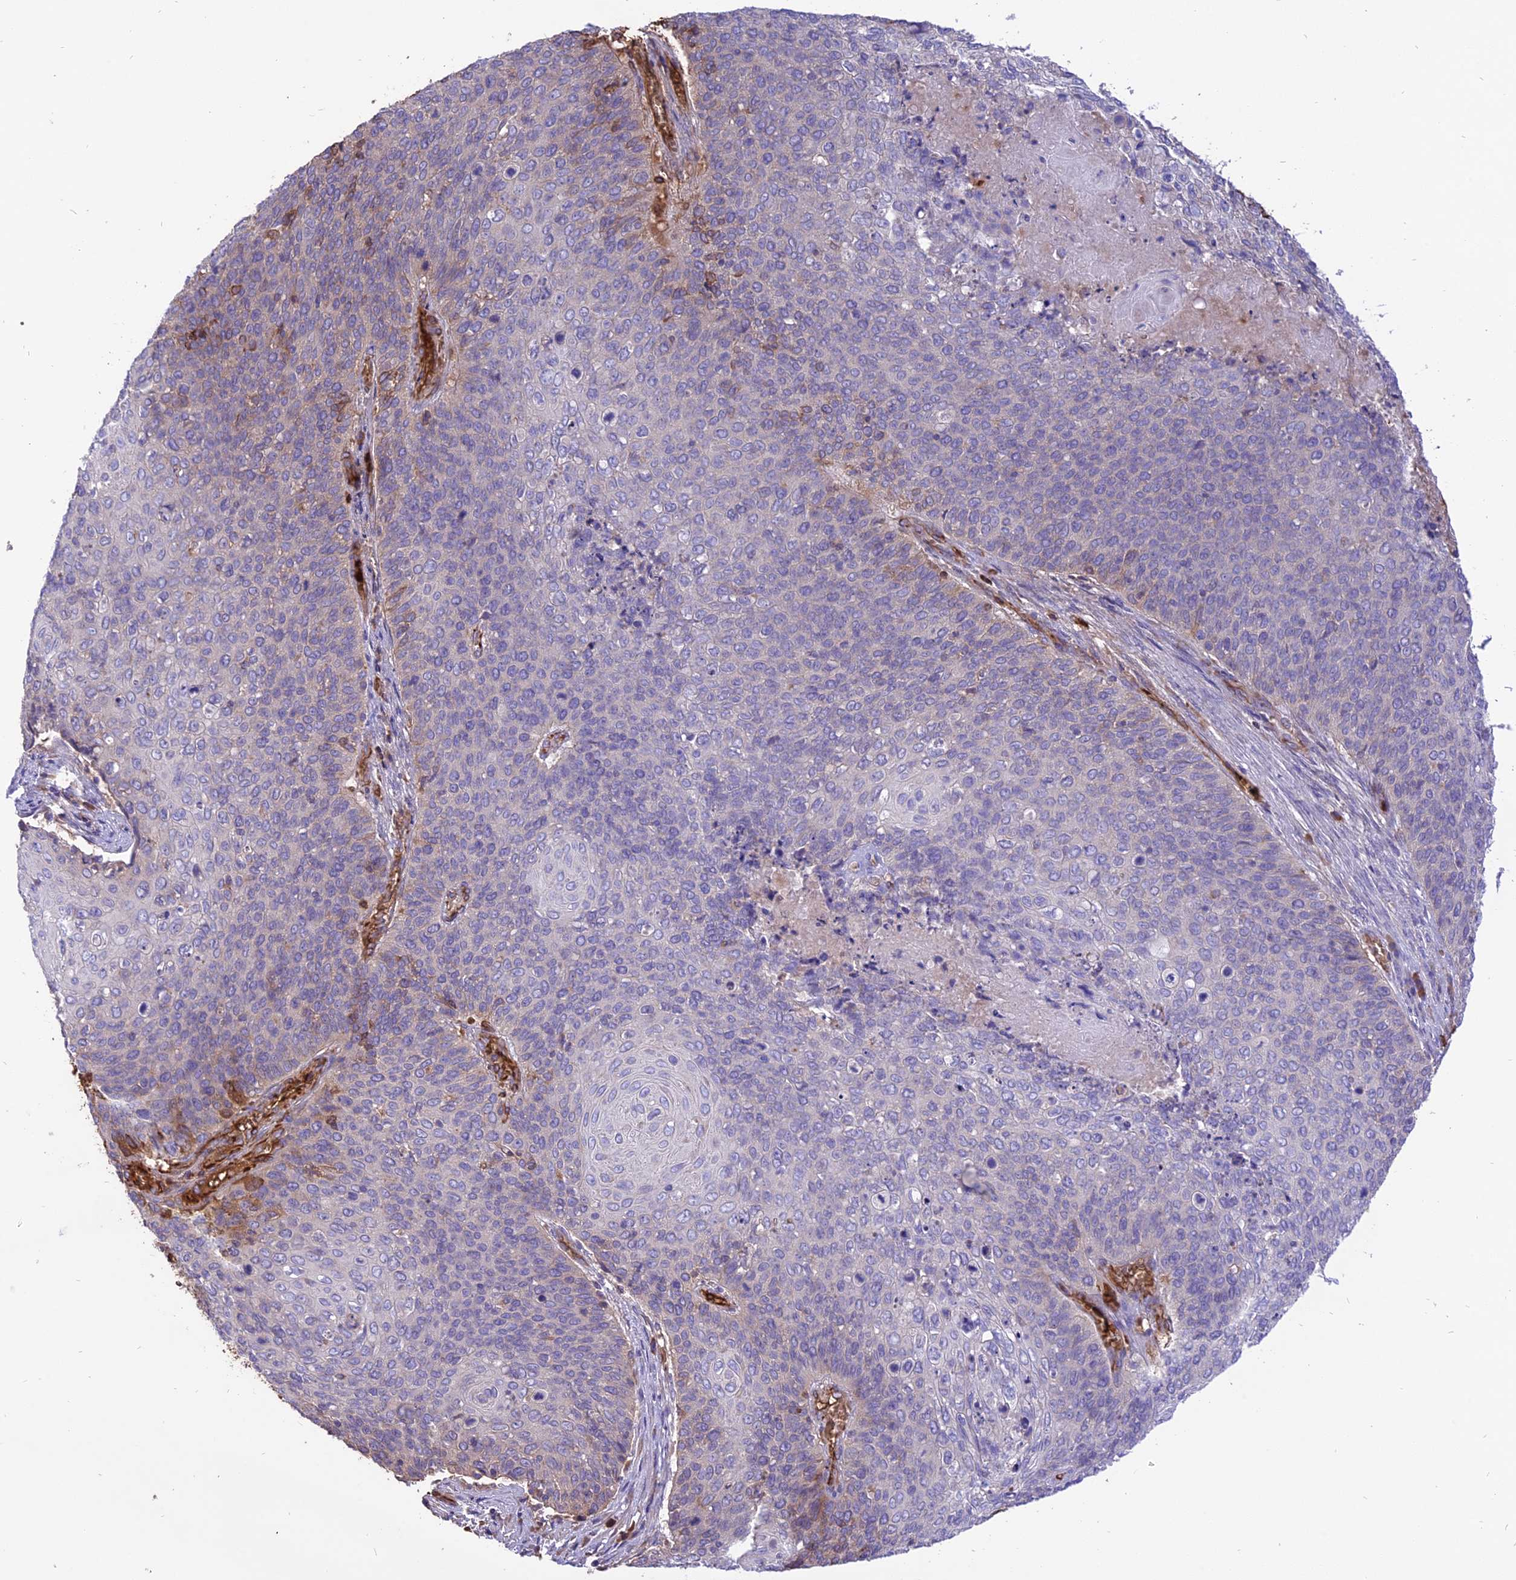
{"staining": {"intensity": "moderate", "quantity": "<25%", "location": "cytoplasmic/membranous"}, "tissue": "cervical cancer", "cell_type": "Tumor cells", "image_type": "cancer", "snomed": [{"axis": "morphology", "description": "Squamous cell carcinoma, NOS"}, {"axis": "topography", "description": "Cervix"}], "caption": "Immunohistochemical staining of squamous cell carcinoma (cervical) reveals moderate cytoplasmic/membranous protein staining in about <25% of tumor cells.", "gene": "TTC4", "patient": {"sex": "female", "age": 39}}